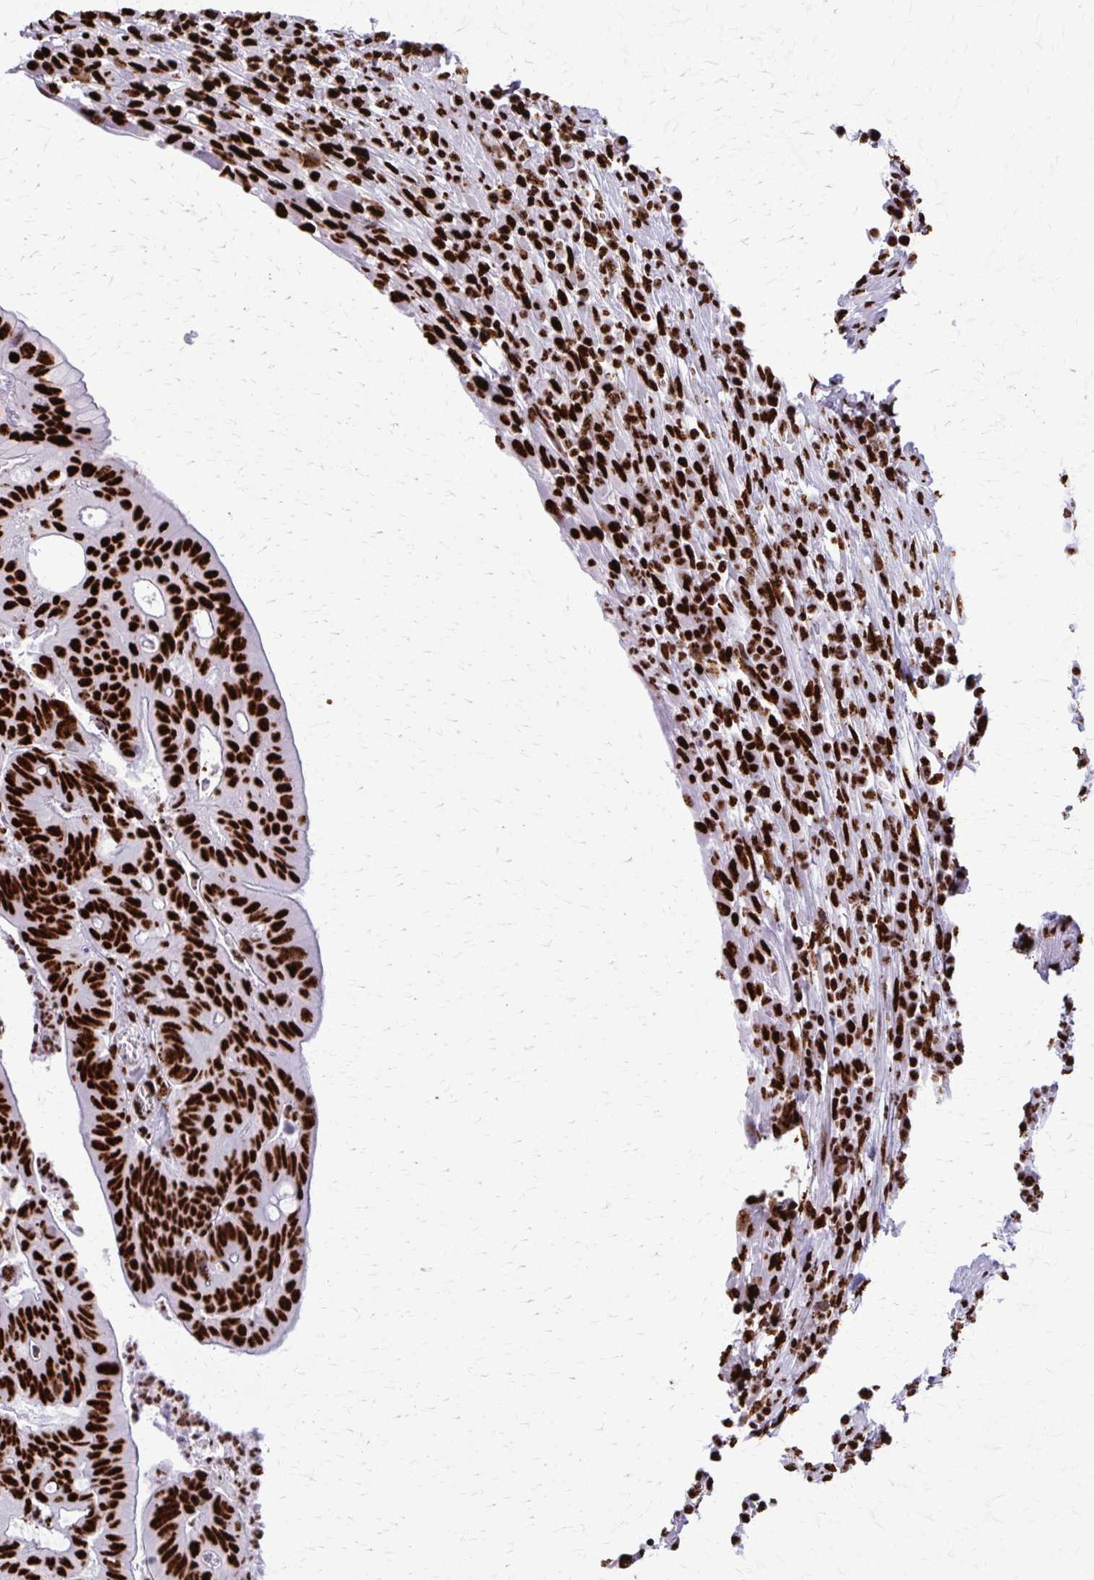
{"staining": {"intensity": "strong", "quantity": ">75%", "location": "nuclear"}, "tissue": "colorectal cancer", "cell_type": "Tumor cells", "image_type": "cancer", "snomed": [{"axis": "morphology", "description": "Adenocarcinoma, NOS"}, {"axis": "topography", "description": "Colon"}], "caption": "Protein expression by IHC demonstrates strong nuclear expression in about >75% of tumor cells in adenocarcinoma (colorectal).", "gene": "SFPQ", "patient": {"sex": "male", "age": 65}}